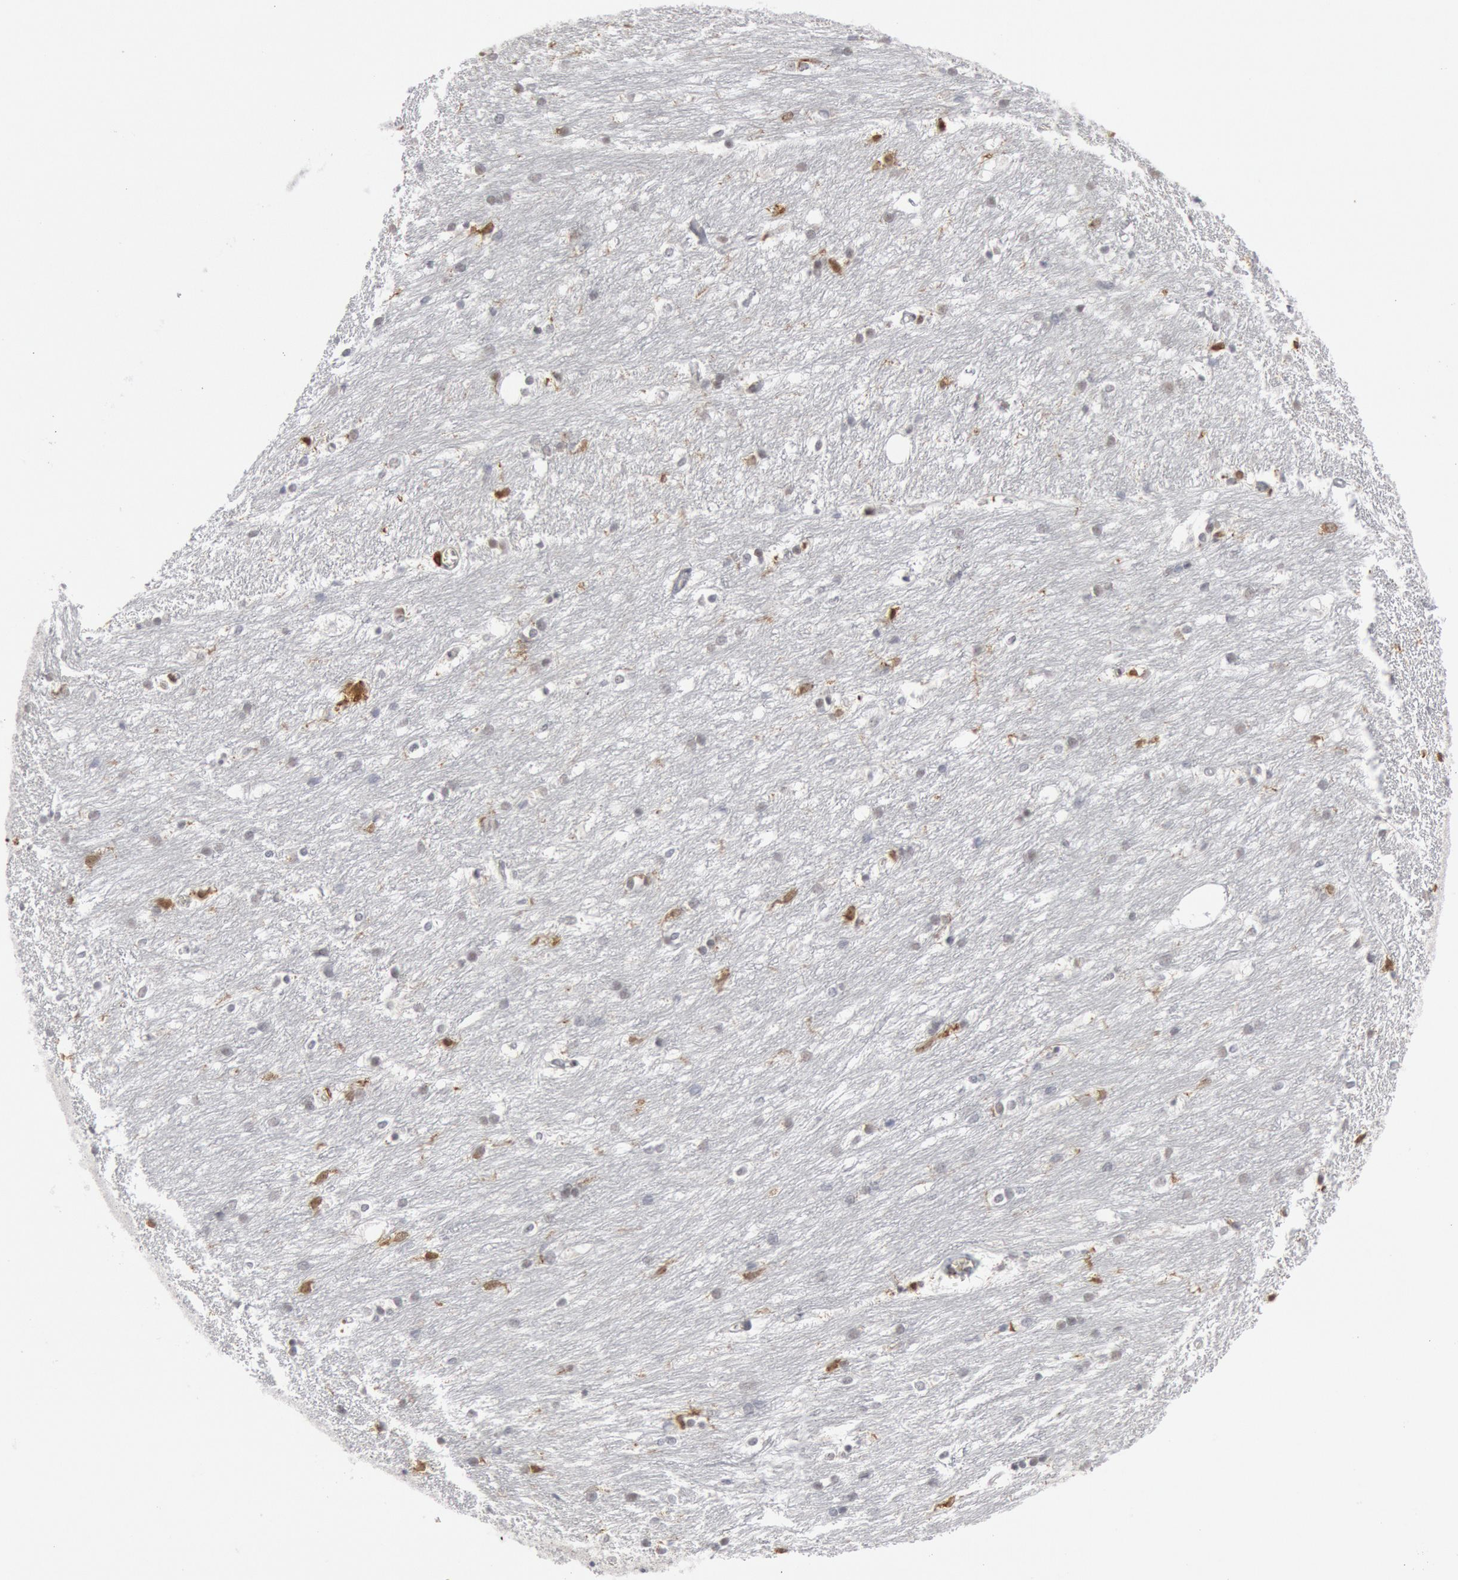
{"staining": {"intensity": "moderate", "quantity": "<25%", "location": "cytoplasmic/membranous,nuclear"}, "tissue": "caudate", "cell_type": "Glial cells", "image_type": "normal", "snomed": [{"axis": "morphology", "description": "Normal tissue, NOS"}, {"axis": "topography", "description": "Lateral ventricle wall"}], "caption": "Immunohistochemical staining of normal human caudate shows moderate cytoplasmic/membranous,nuclear protein expression in approximately <25% of glial cells.", "gene": "PTPN6", "patient": {"sex": "female", "age": 19}}